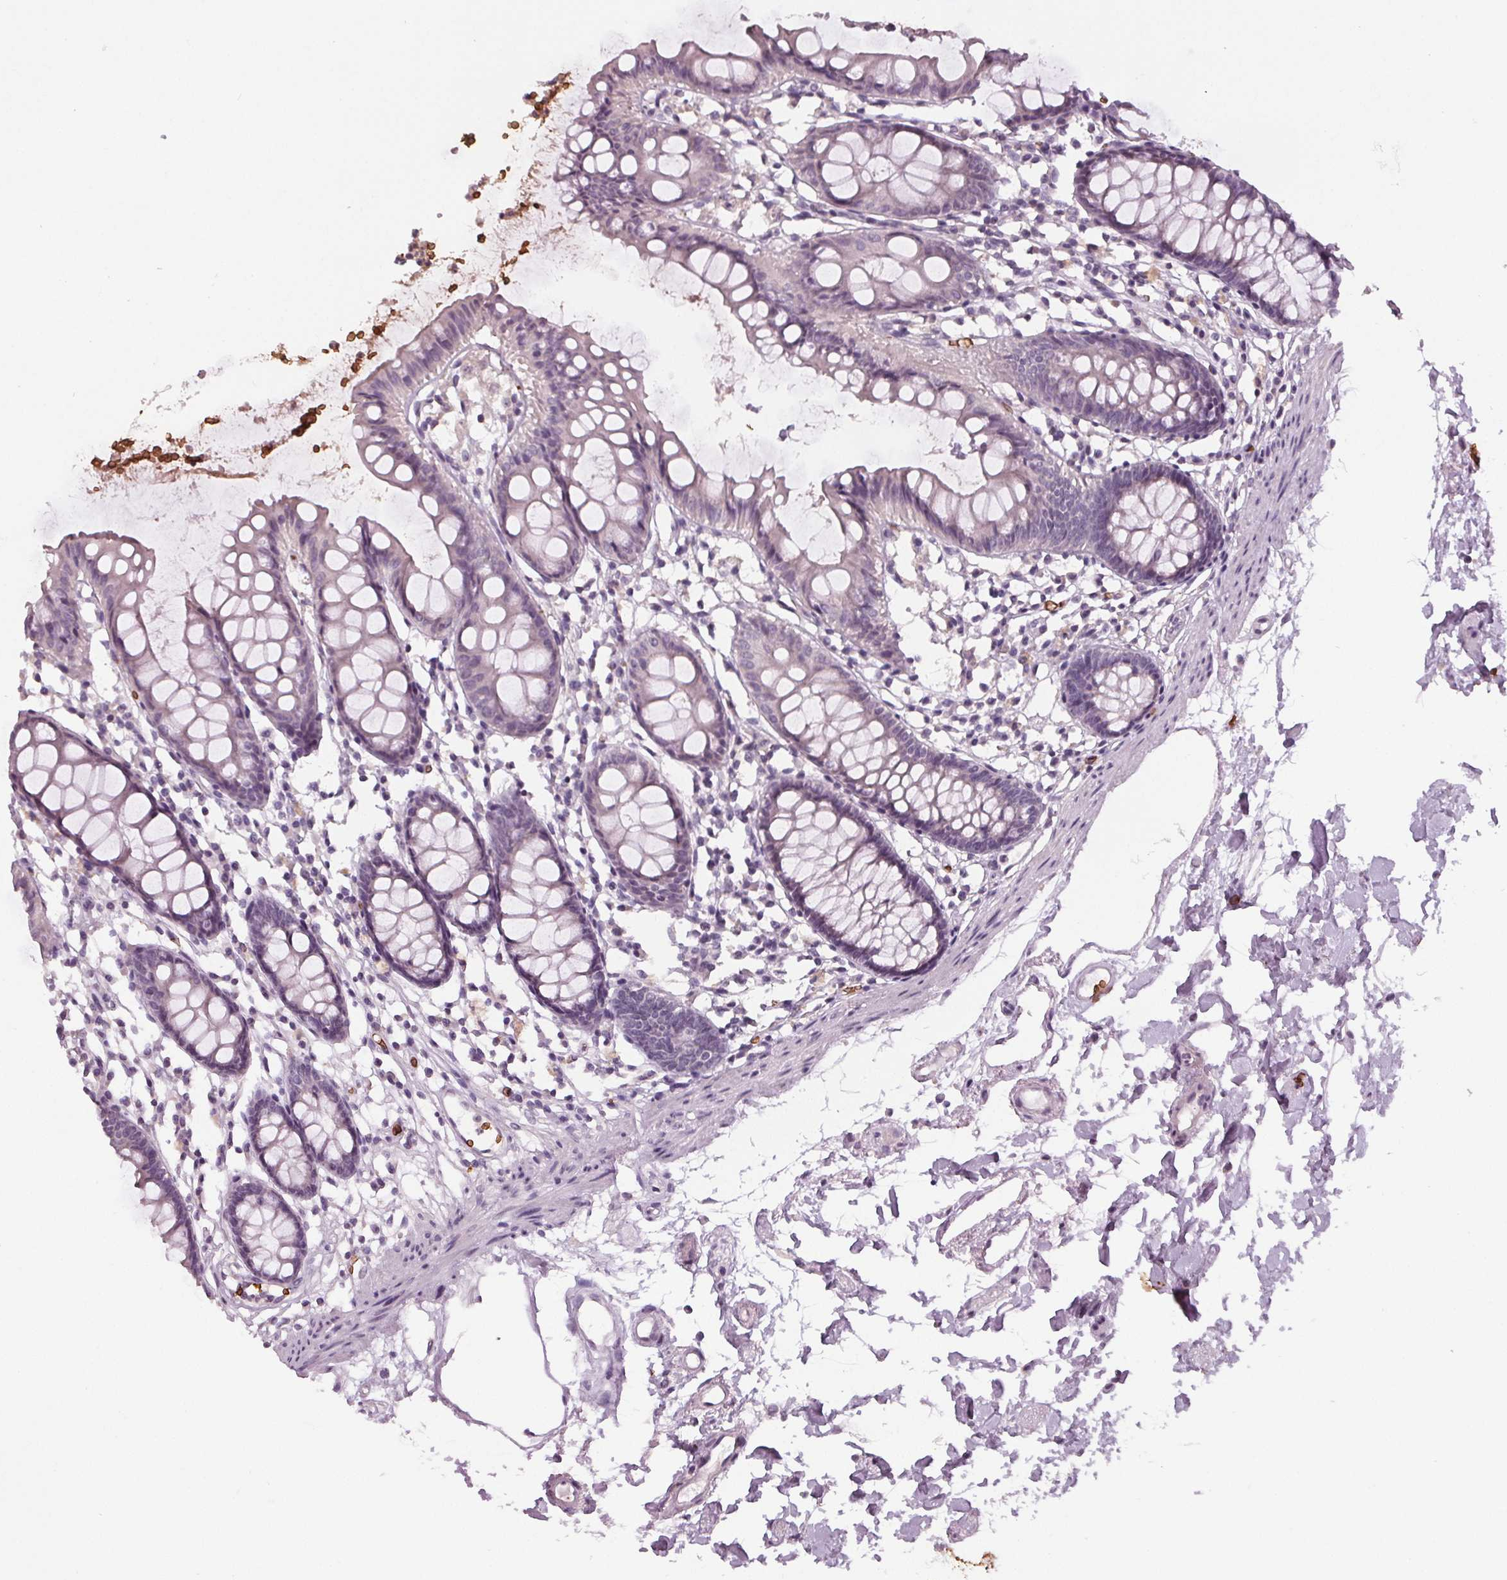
{"staining": {"intensity": "negative", "quantity": "none", "location": "none"}, "tissue": "colon", "cell_type": "Endothelial cells", "image_type": "normal", "snomed": [{"axis": "morphology", "description": "Normal tissue, NOS"}, {"axis": "topography", "description": "Colon"}], "caption": "Immunohistochemical staining of benign colon demonstrates no significant staining in endothelial cells. (DAB (3,3'-diaminobenzidine) immunohistochemistry, high magnification).", "gene": "SLC4A1", "patient": {"sex": "female", "age": 84}}